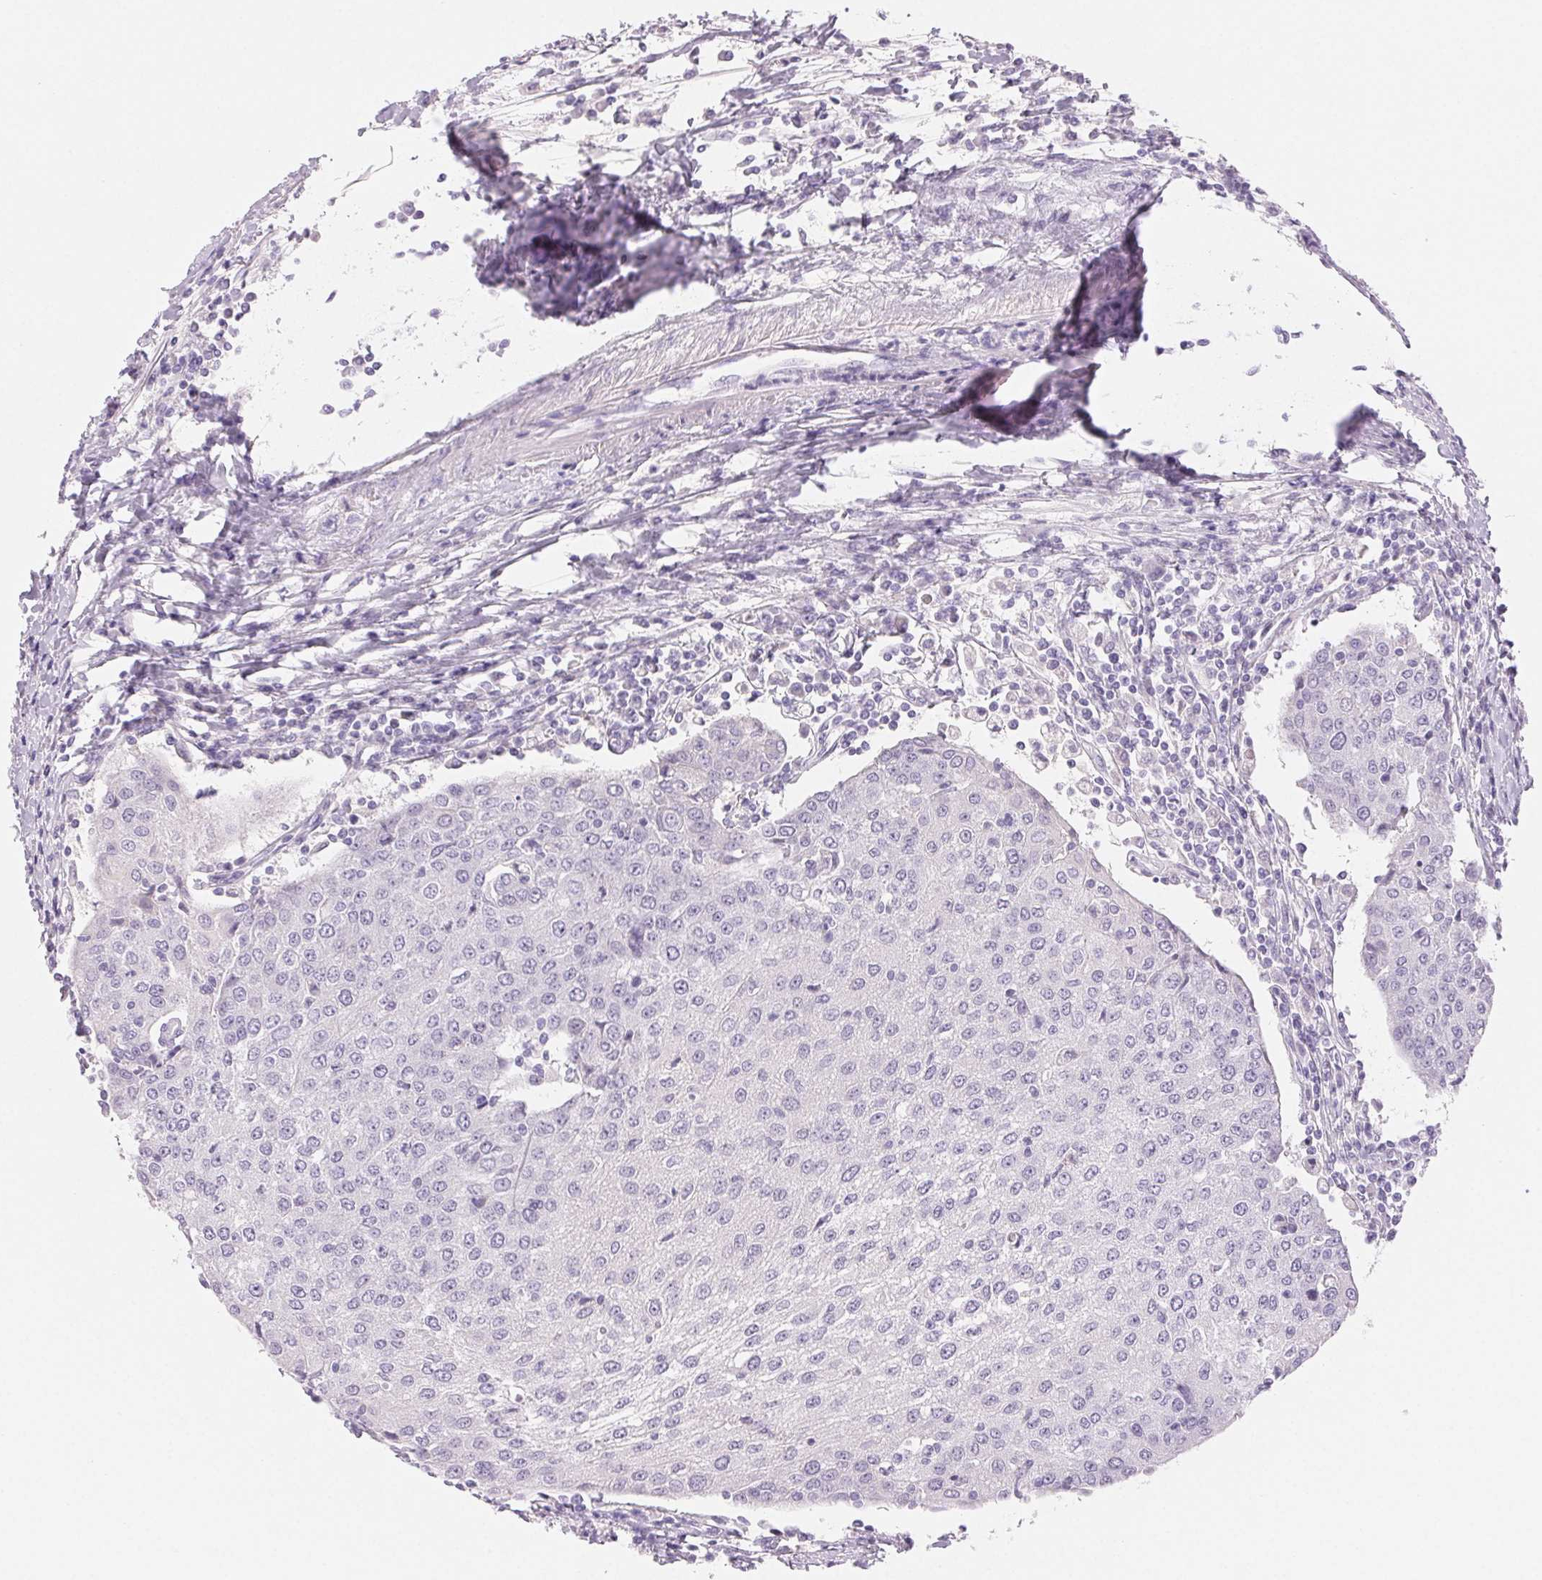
{"staining": {"intensity": "negative", "quantity": "none", "location": "none"}, "tissue": "urothelial cancer", "cell_type": "Tumor cells", "image_type": "cancer", "snomed": [{"axis": "morphology", "description": "Urothelial carcinoma, High grade"}, {"axis": "topography", "description": "Urinary bladder"}], "caption": "This is an IHC photomicrograph of urothelial cancer. There is no expression in tumor cells.", "gene": "BPIFB2", "patient": {"sex": "female", "age": 85}}